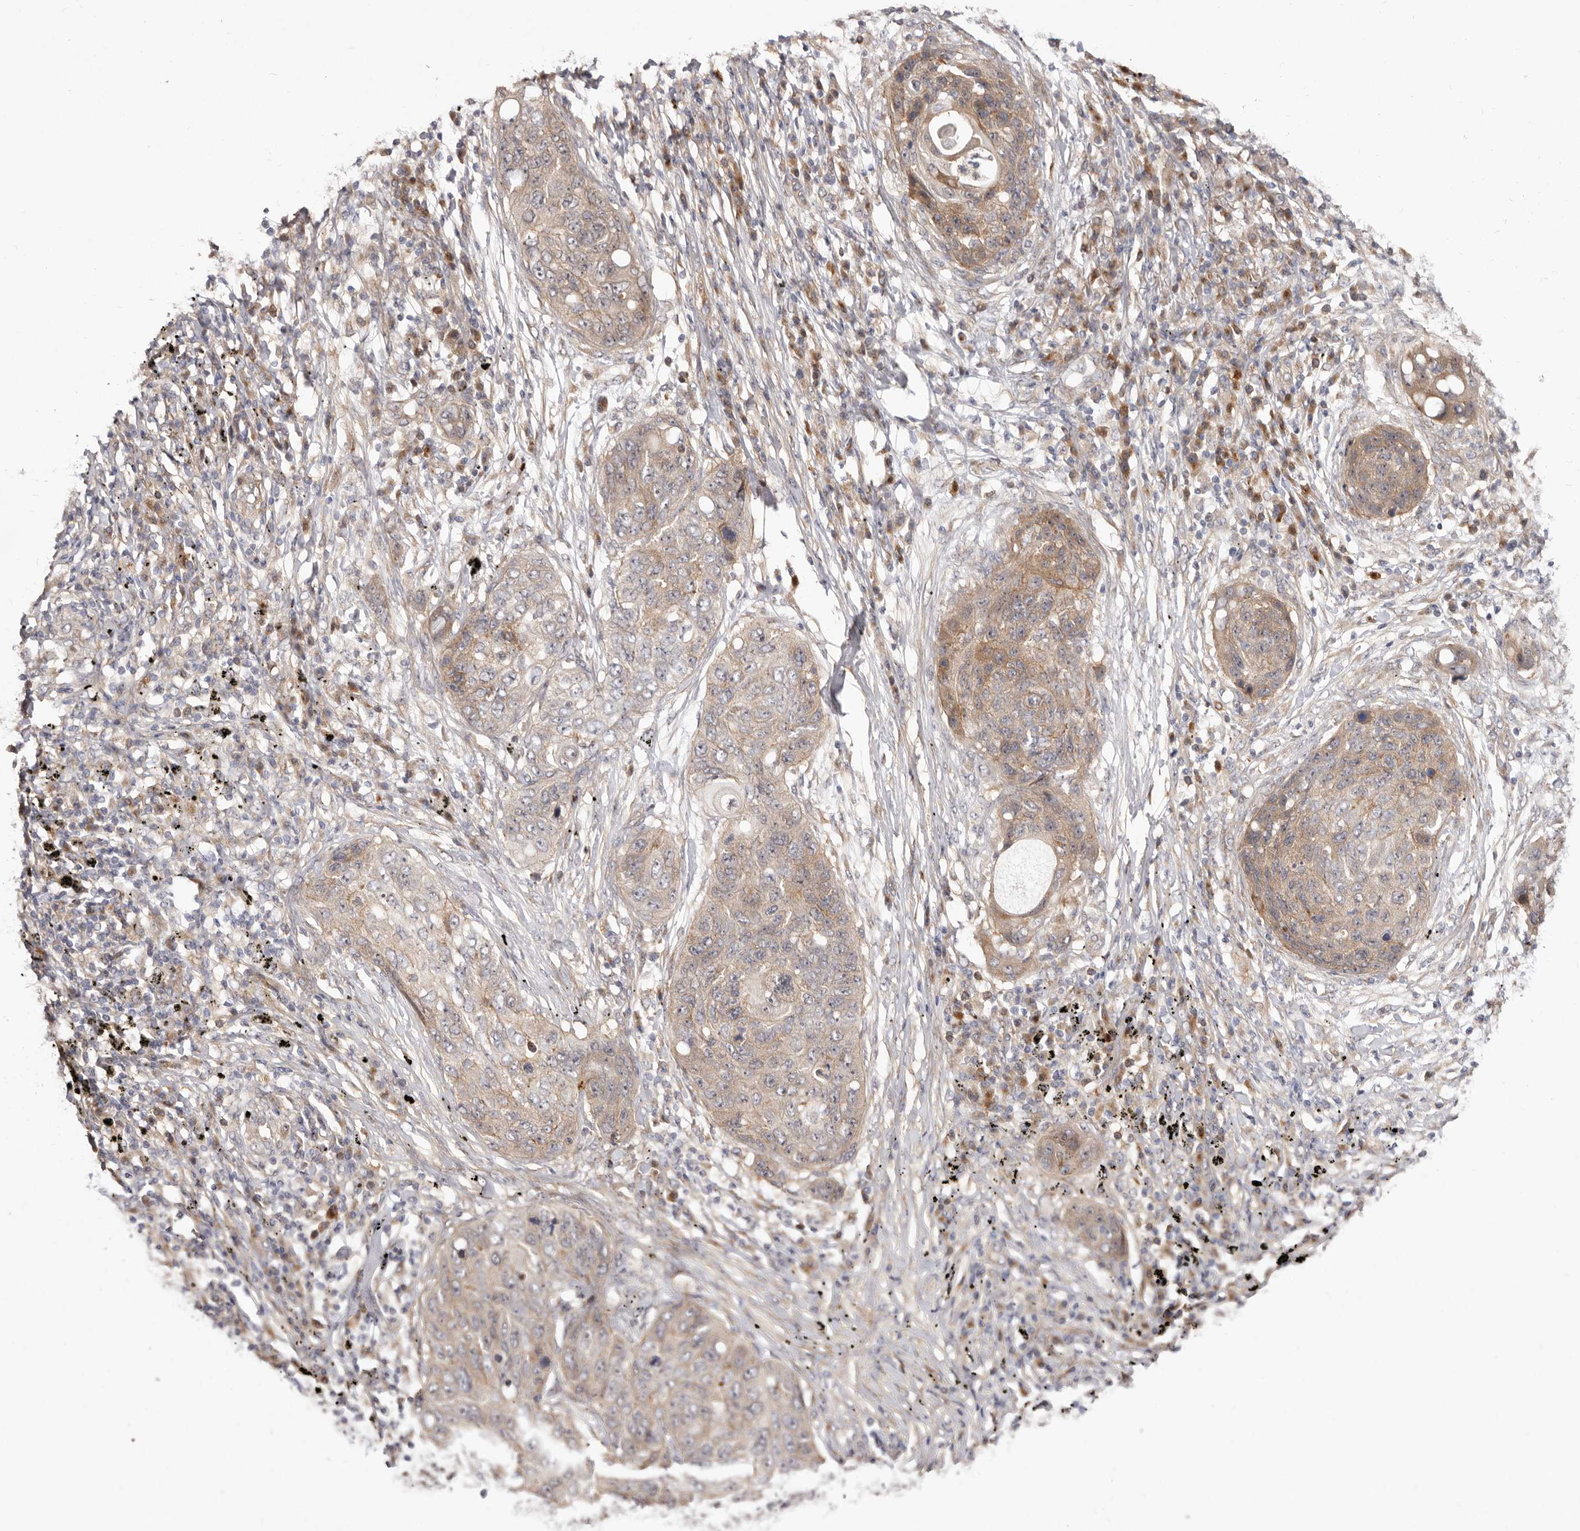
{"staining": {"intensity": "moderate", "quantity": ">75%", "location": "cytoplasmic/membranous"}, "tissue": "lung cancer", "cell_type": "Tumor cells", "image_type": "cancer", "snomed": [{"axis": "morphology", "description": "Squamous cell carcinoma, NOS"}, {"axis": "topography", "description": "Lung"}], "caption": "Squamous cell carcinoma (lung) tissue shows moderate cytoplasmic/membranous positivity in approximately >75% of tumor cells", "gene": "GPATCH4", "patient": {"sex": "female", "age": 63}}